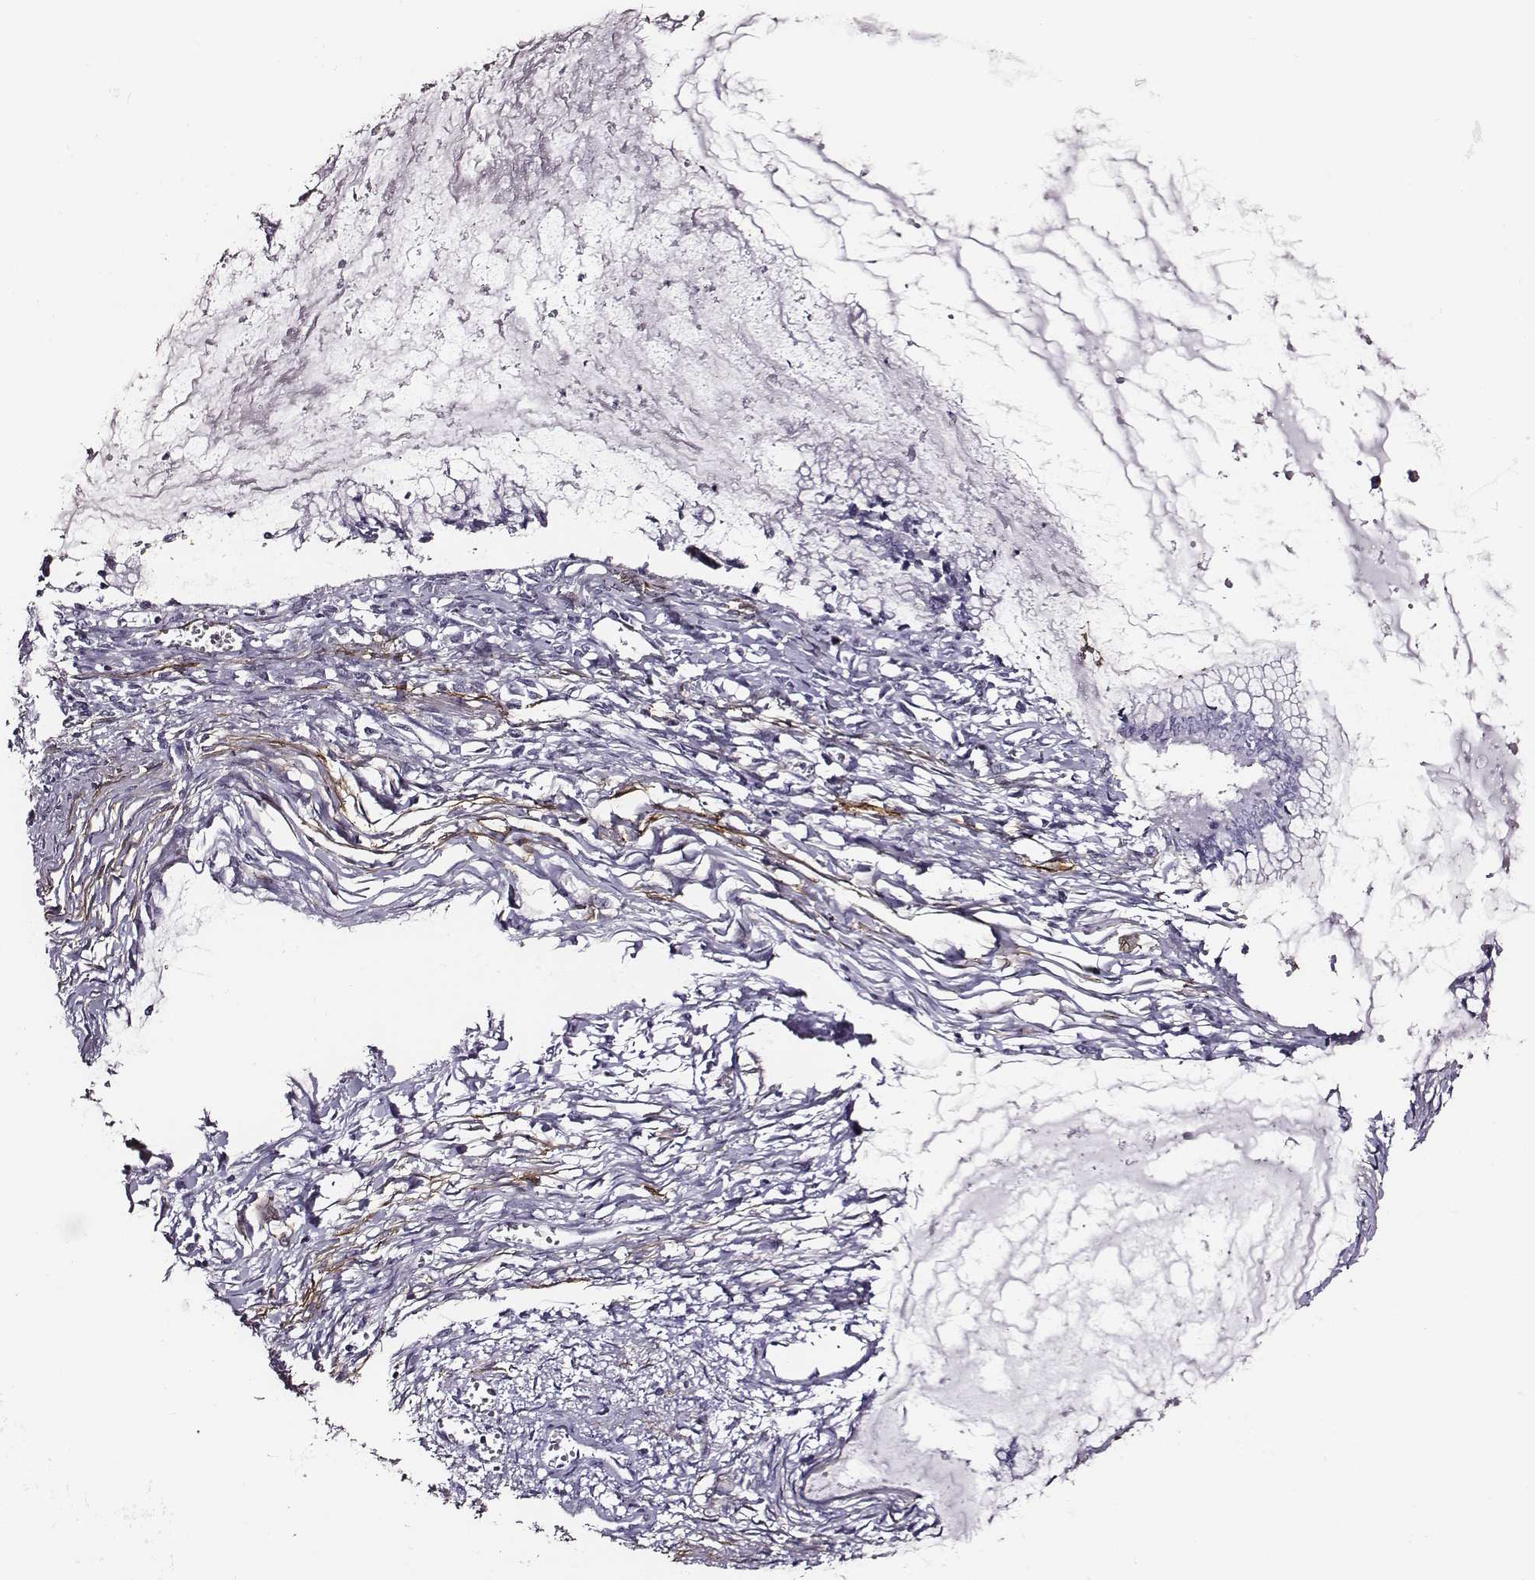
{"staining": {"intensity": "negative", "quantity": "none", "location": "none"}, "tissue": "ovarian cancer", "cell_type": "Tumor cells", "image_type": "cancer", "snomed": [{"axis": "morphology", "description": "Cystadenocarcinoma, mucinous, NOS"}, {"axis": "topography", "description": "Ovary"}], "caption": "DAB immunohistochemical staining of human ovarian mucinous cystadenocarcinoma displays no significant staining in tumor cells.", "gene": "DPEP1", "patient": {"sex": "female", "age": 67}}